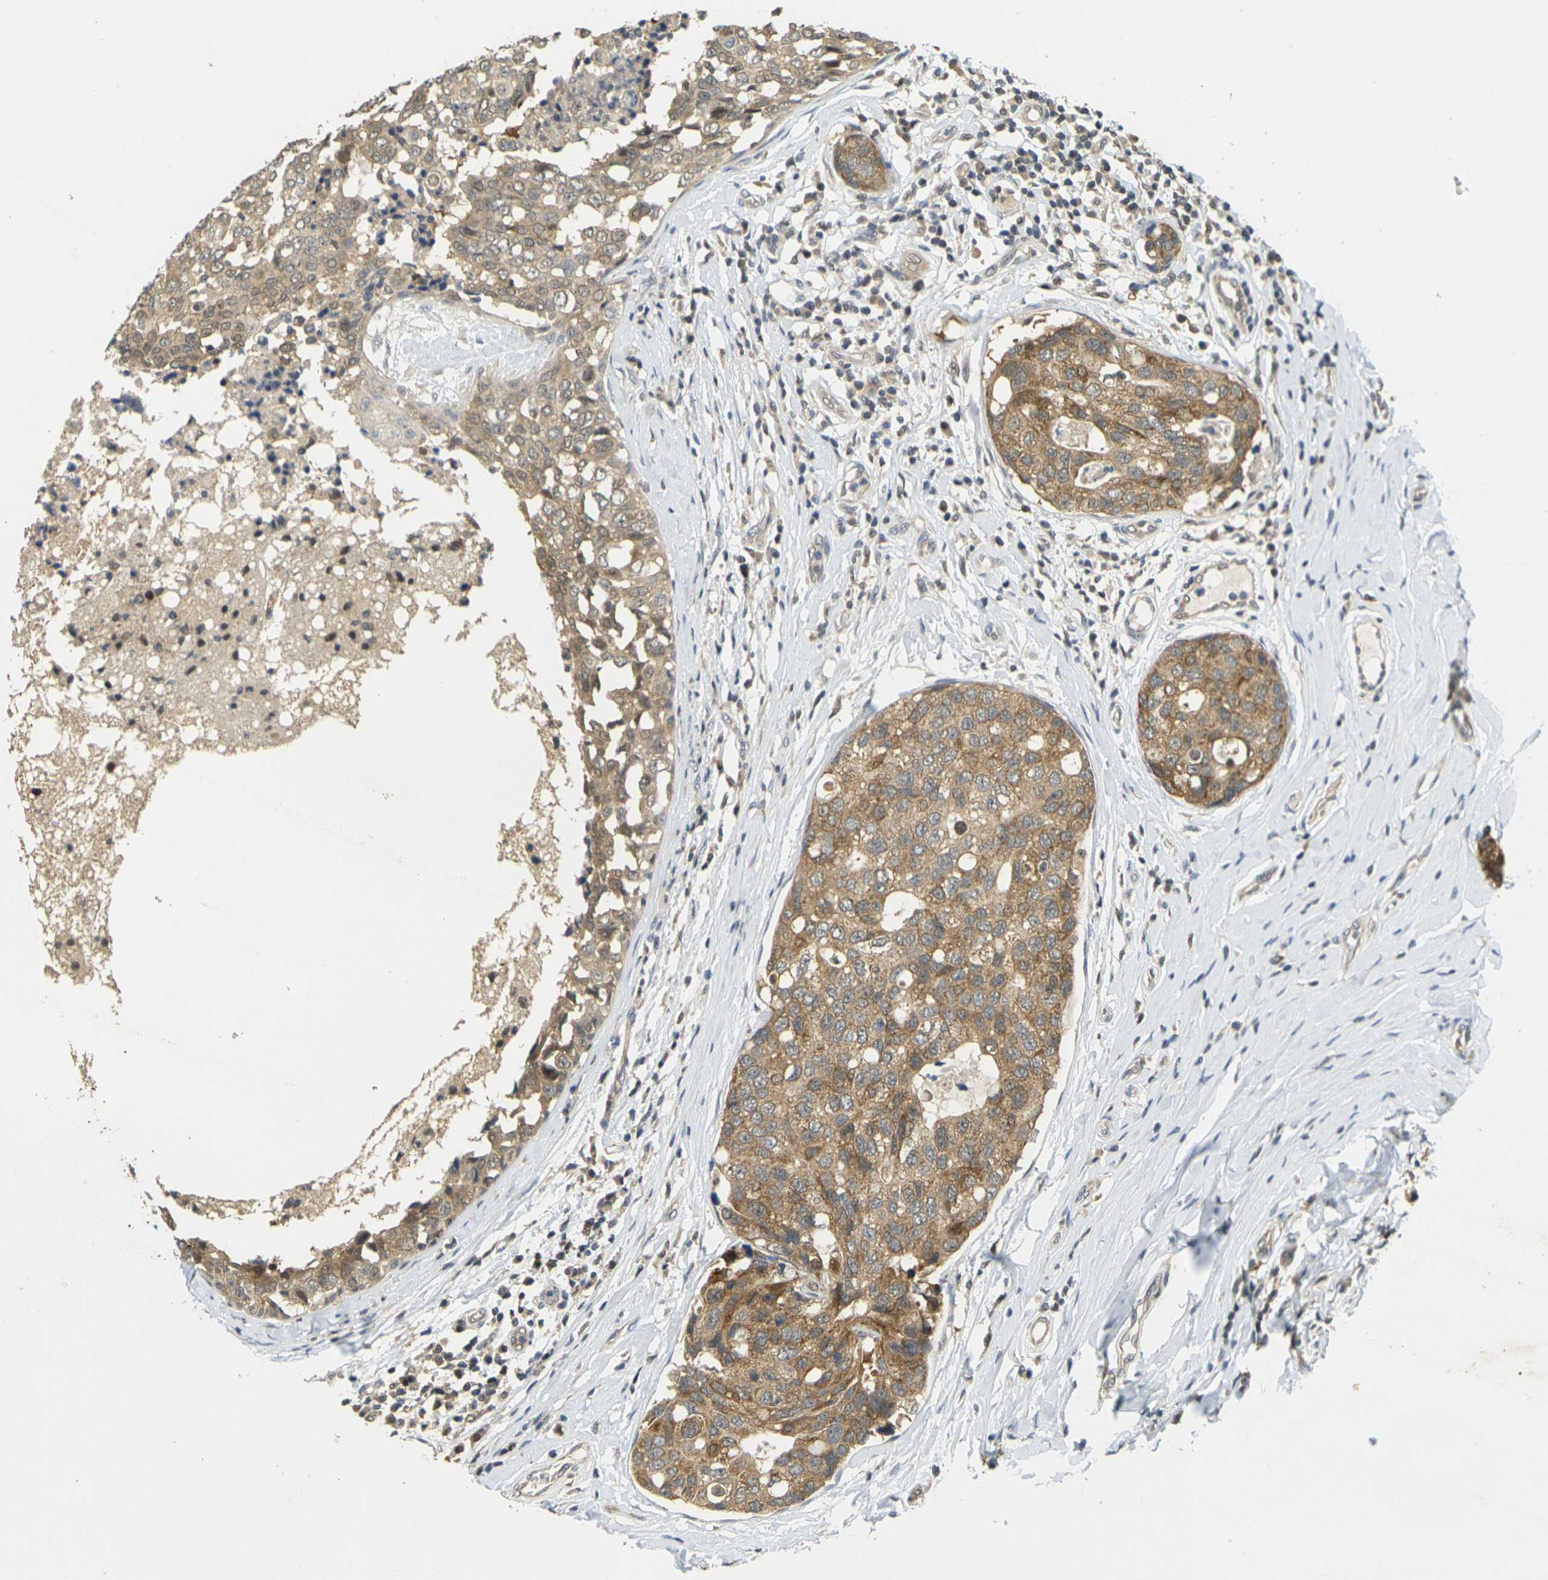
{"staining": {"intensity": "moderate", "quantity": ">75%", "location": "cytoplasmic/membranous"}, "tissue": "breast cancer", "cell_type": "Tumor cells", "image_type": "cancer", "snomed": [{"axis": "morphology", "description": "Duct carcinoma"}, {"axis": "topography", "description": "Breast"}], "caption": "Human breast cancer (intraductal carcinoma) stained with a brown dye shows moderate cytoplasmic/membranous positive positivity in approximately >75% of tumor cells.", "gene": "KLHL8", "patient": {"sex": "female", "age": 27}}